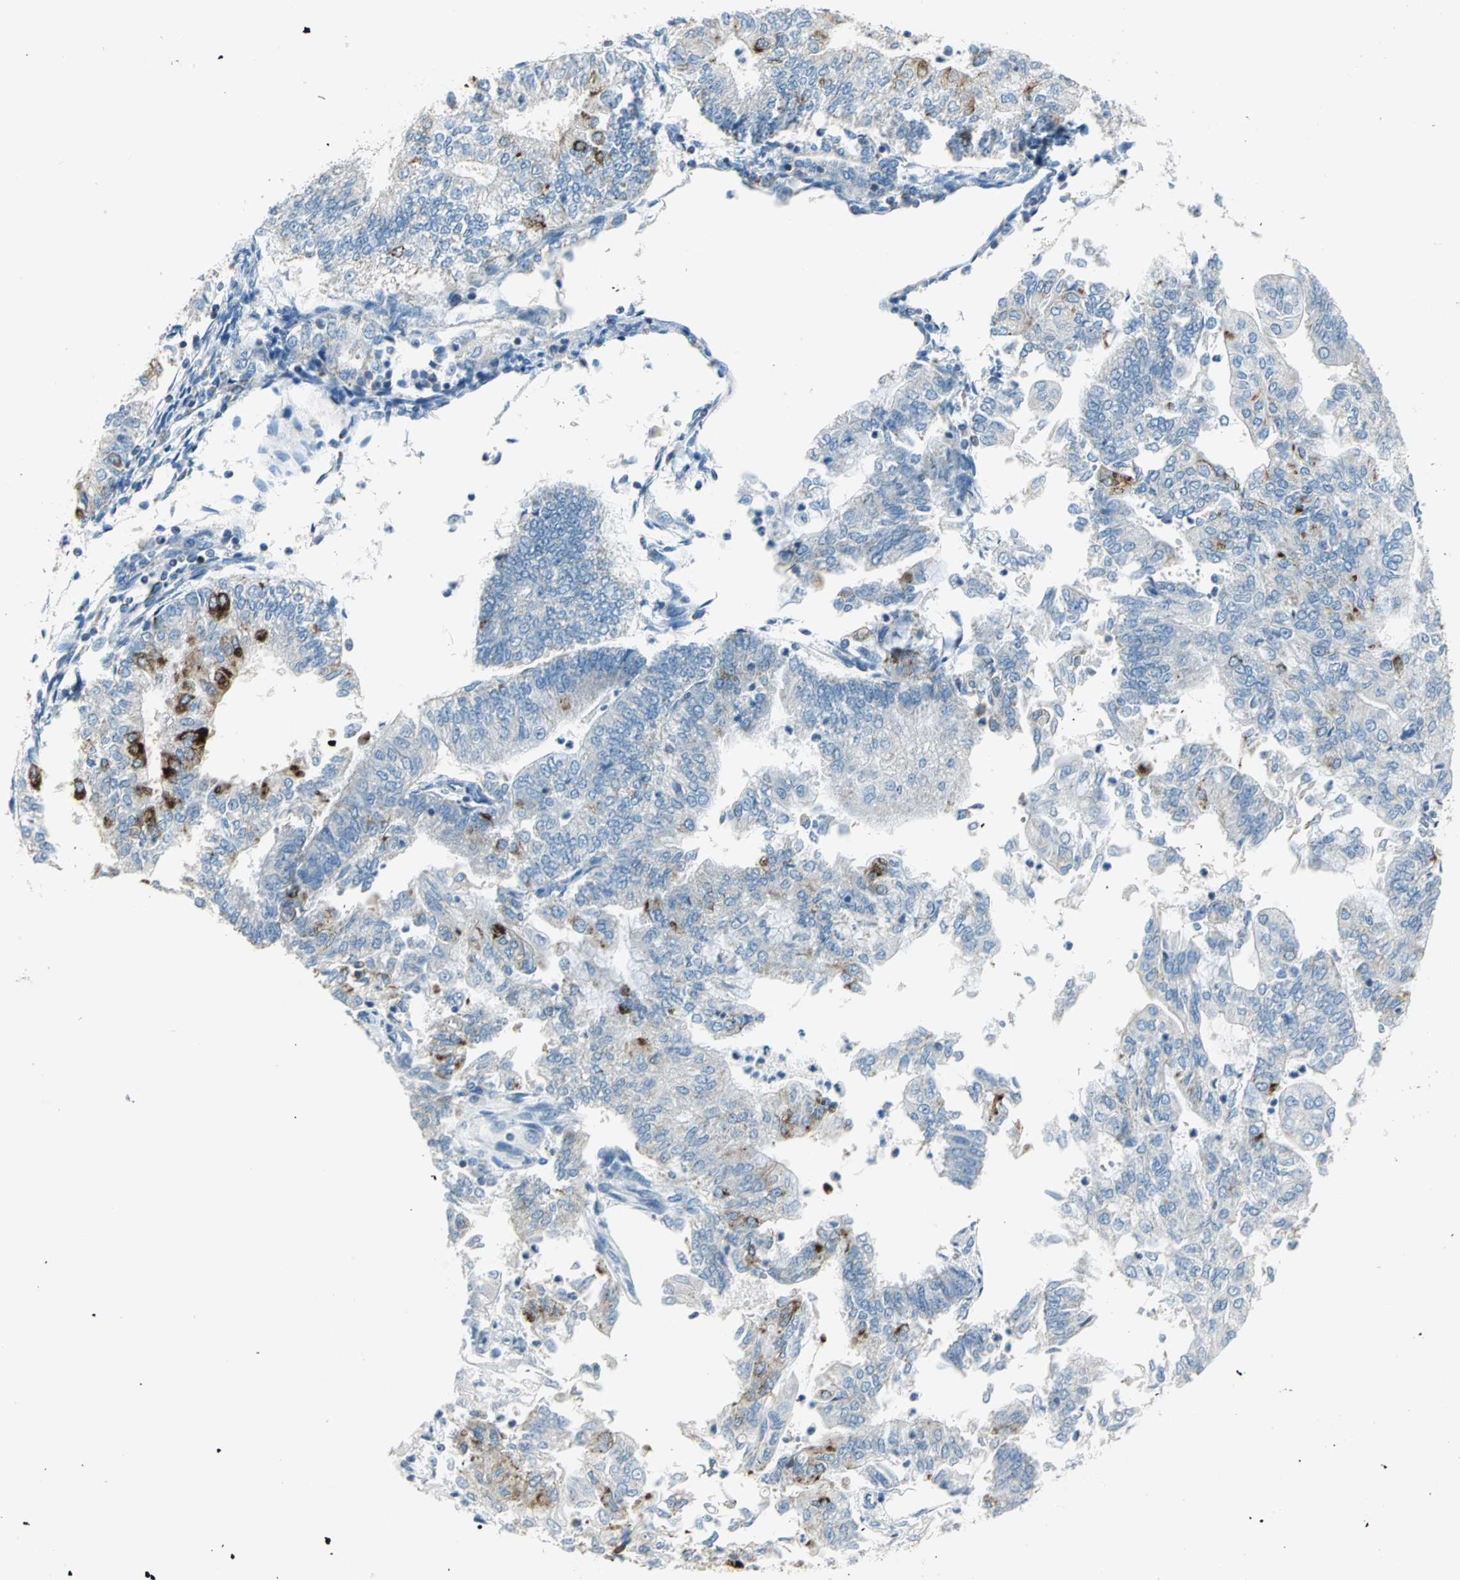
{"staining": {"intensity": "strong", "quantity": "<25%", "location": "cytoplasmic/membranous"}, "tissue": "endometrial cancer", "cell_type": "Tumor cells", "image_type": "cancer", "snomed": [{"axis": "morphology", "description": "Adenocarcinoma, NOS"}, {"axis": "topography", "description": "Endometrium"}], "caption": "There is medium levels of strong cytoplasmic/membranous positivity in tumor cells of endometrial adenocarcinoma, as demonstrated by immunohistochemical staining (brown color).", "gene": "ALOX15", "patient": {"sex": "female", "age": 59}}